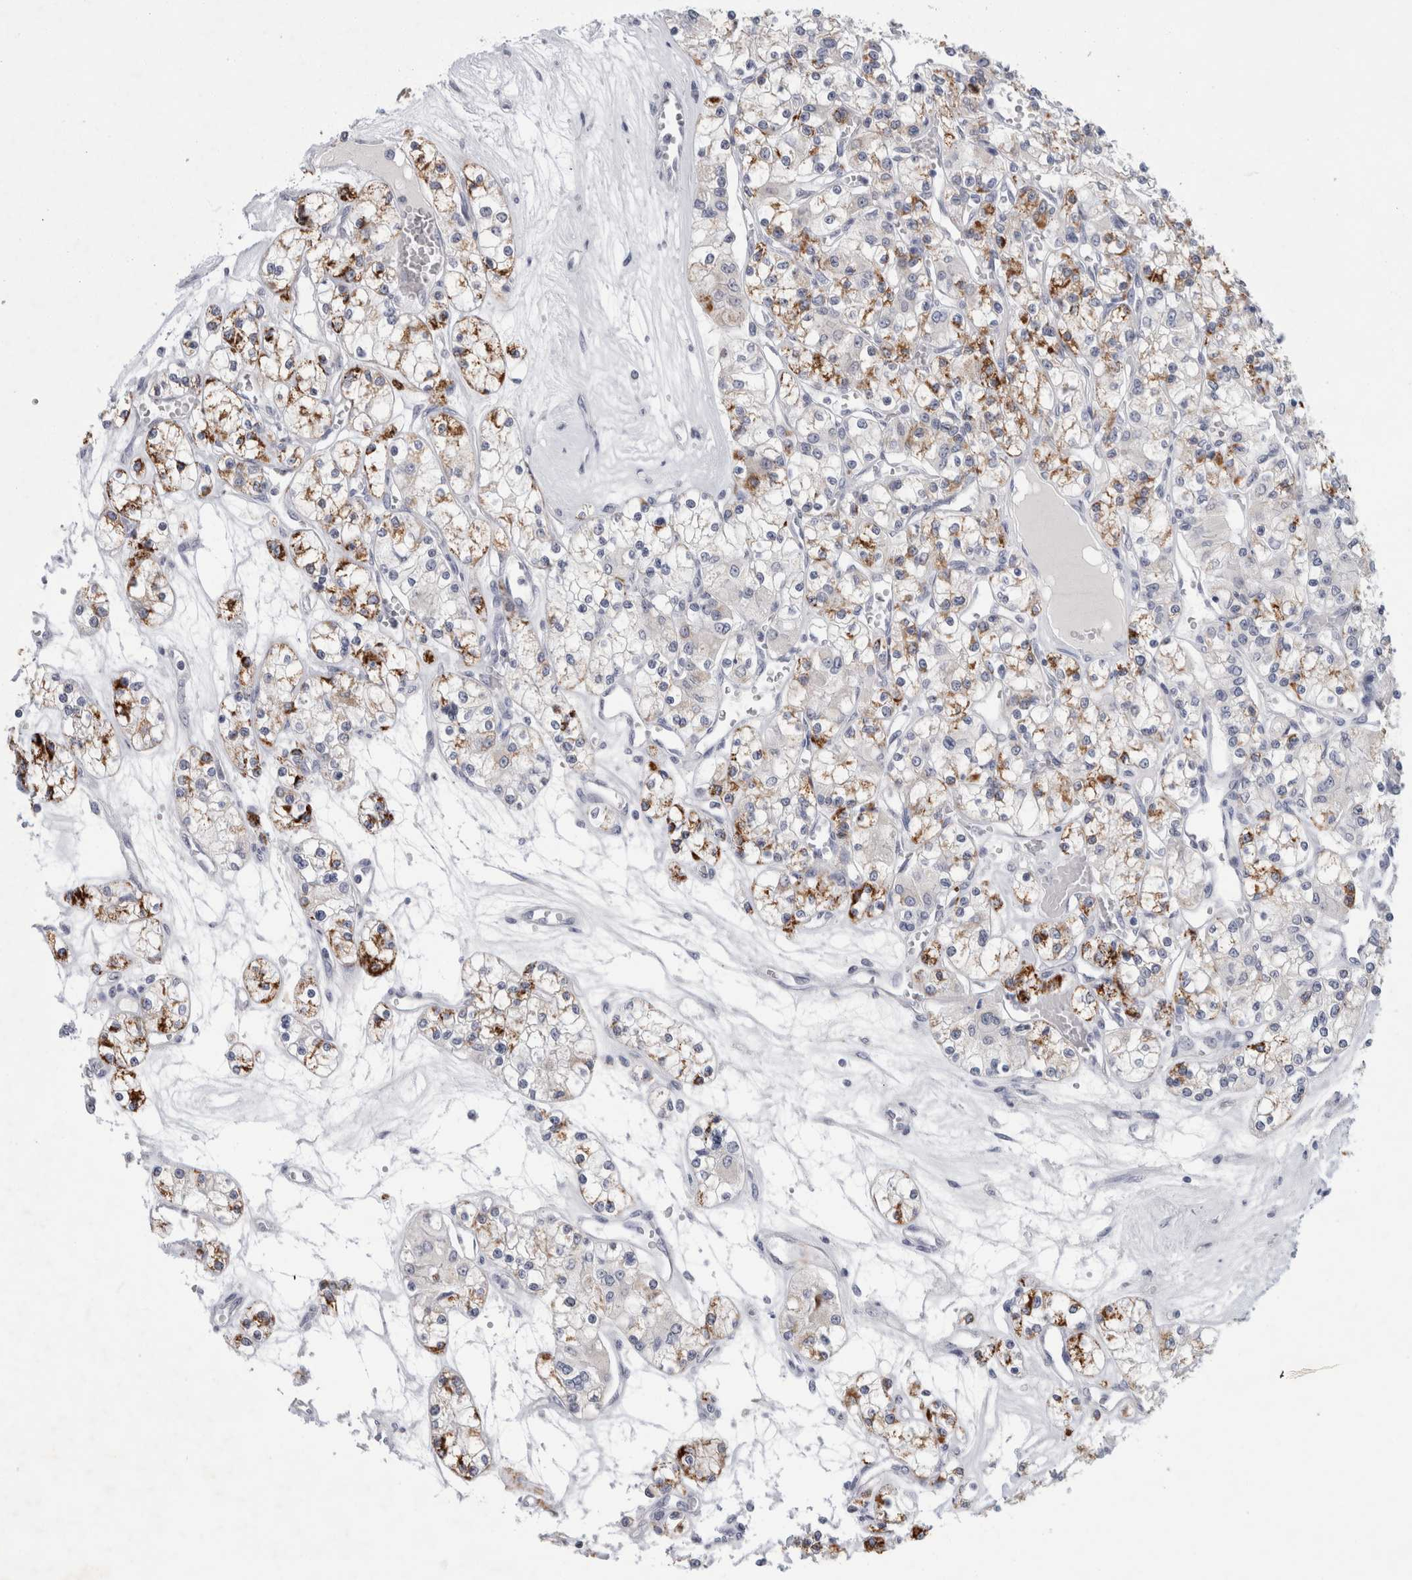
{"staining": {"intensity": "moderate", "quantity": "25%-75%", "location": "cytoplasmic/membranous"}, "tissue": "renal cancer", "cell_type": "Tumor cells", "image_type": "cancer", "snomed": [{"axis": "morphology", "description": "Adenocarcinoma, NOS"}, {"axis": "topography", "description": "Kidney"}], "caption": "Immunohistochemistry (IHC) (DAB (3,3'-diaminobenzidine)) staining of renal cancer displays moderate cytoplasmic/membranous protein positivity in about 25%-75% of tumor cells.", "gene": "NIPA1", "patient": {"sex": "female", "age": 59}}